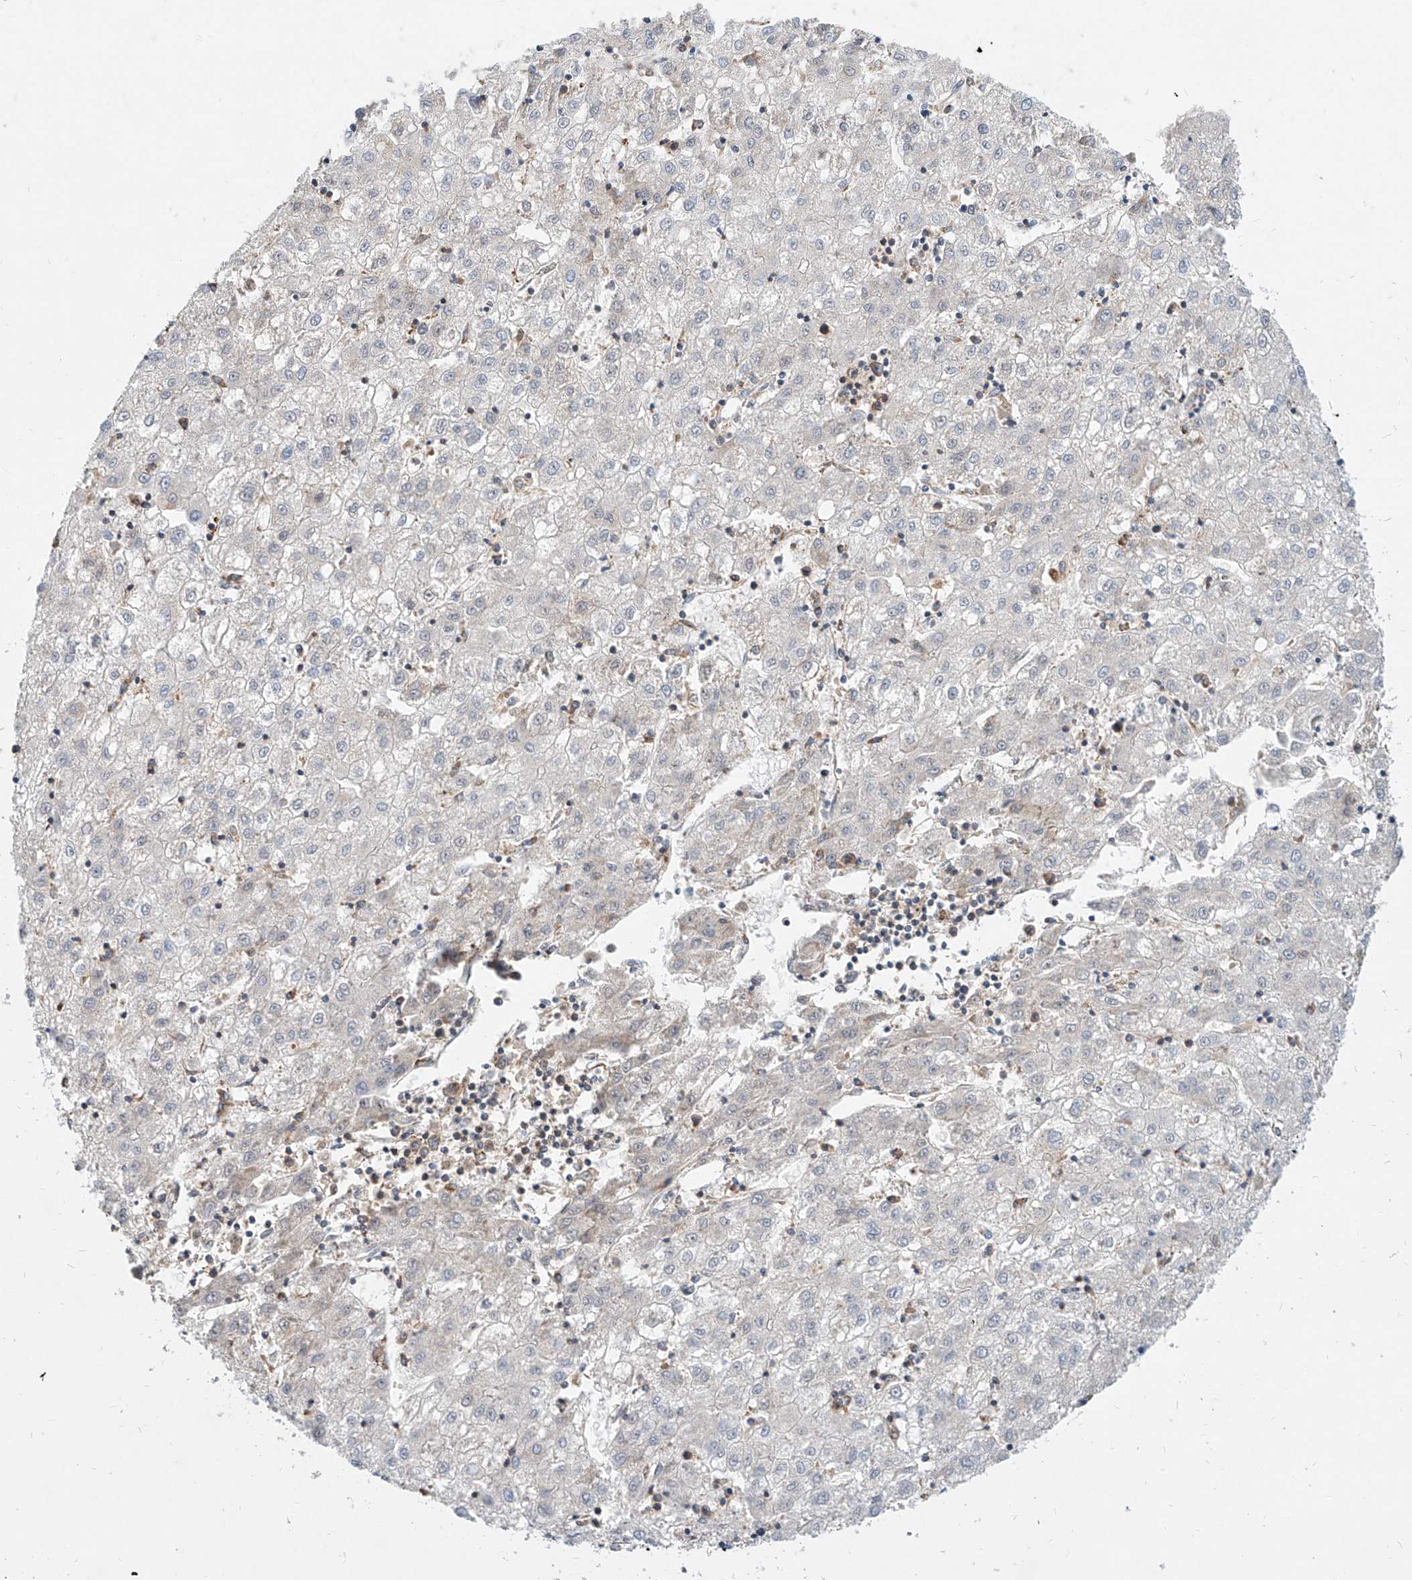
{"staining": {"intensity": "negative", "quantity": "none", "location": "none"}, "tissue": "liver cancer", "cell_type": "Tumor cells", "image_type": "cancer", "snomed": [{"axis": "morphology", "description": "Carcinoma, Hepatocellular, NOS"}, {"axis": "topography", "description": "Liver"}], "caption": "This is an immunohistochemistry image of human hepatocellular carcinoma (liver). There is no positivity in tumor cells.", "gene": "CPNE5", "patient": {"sex": "male", "age": 72}}